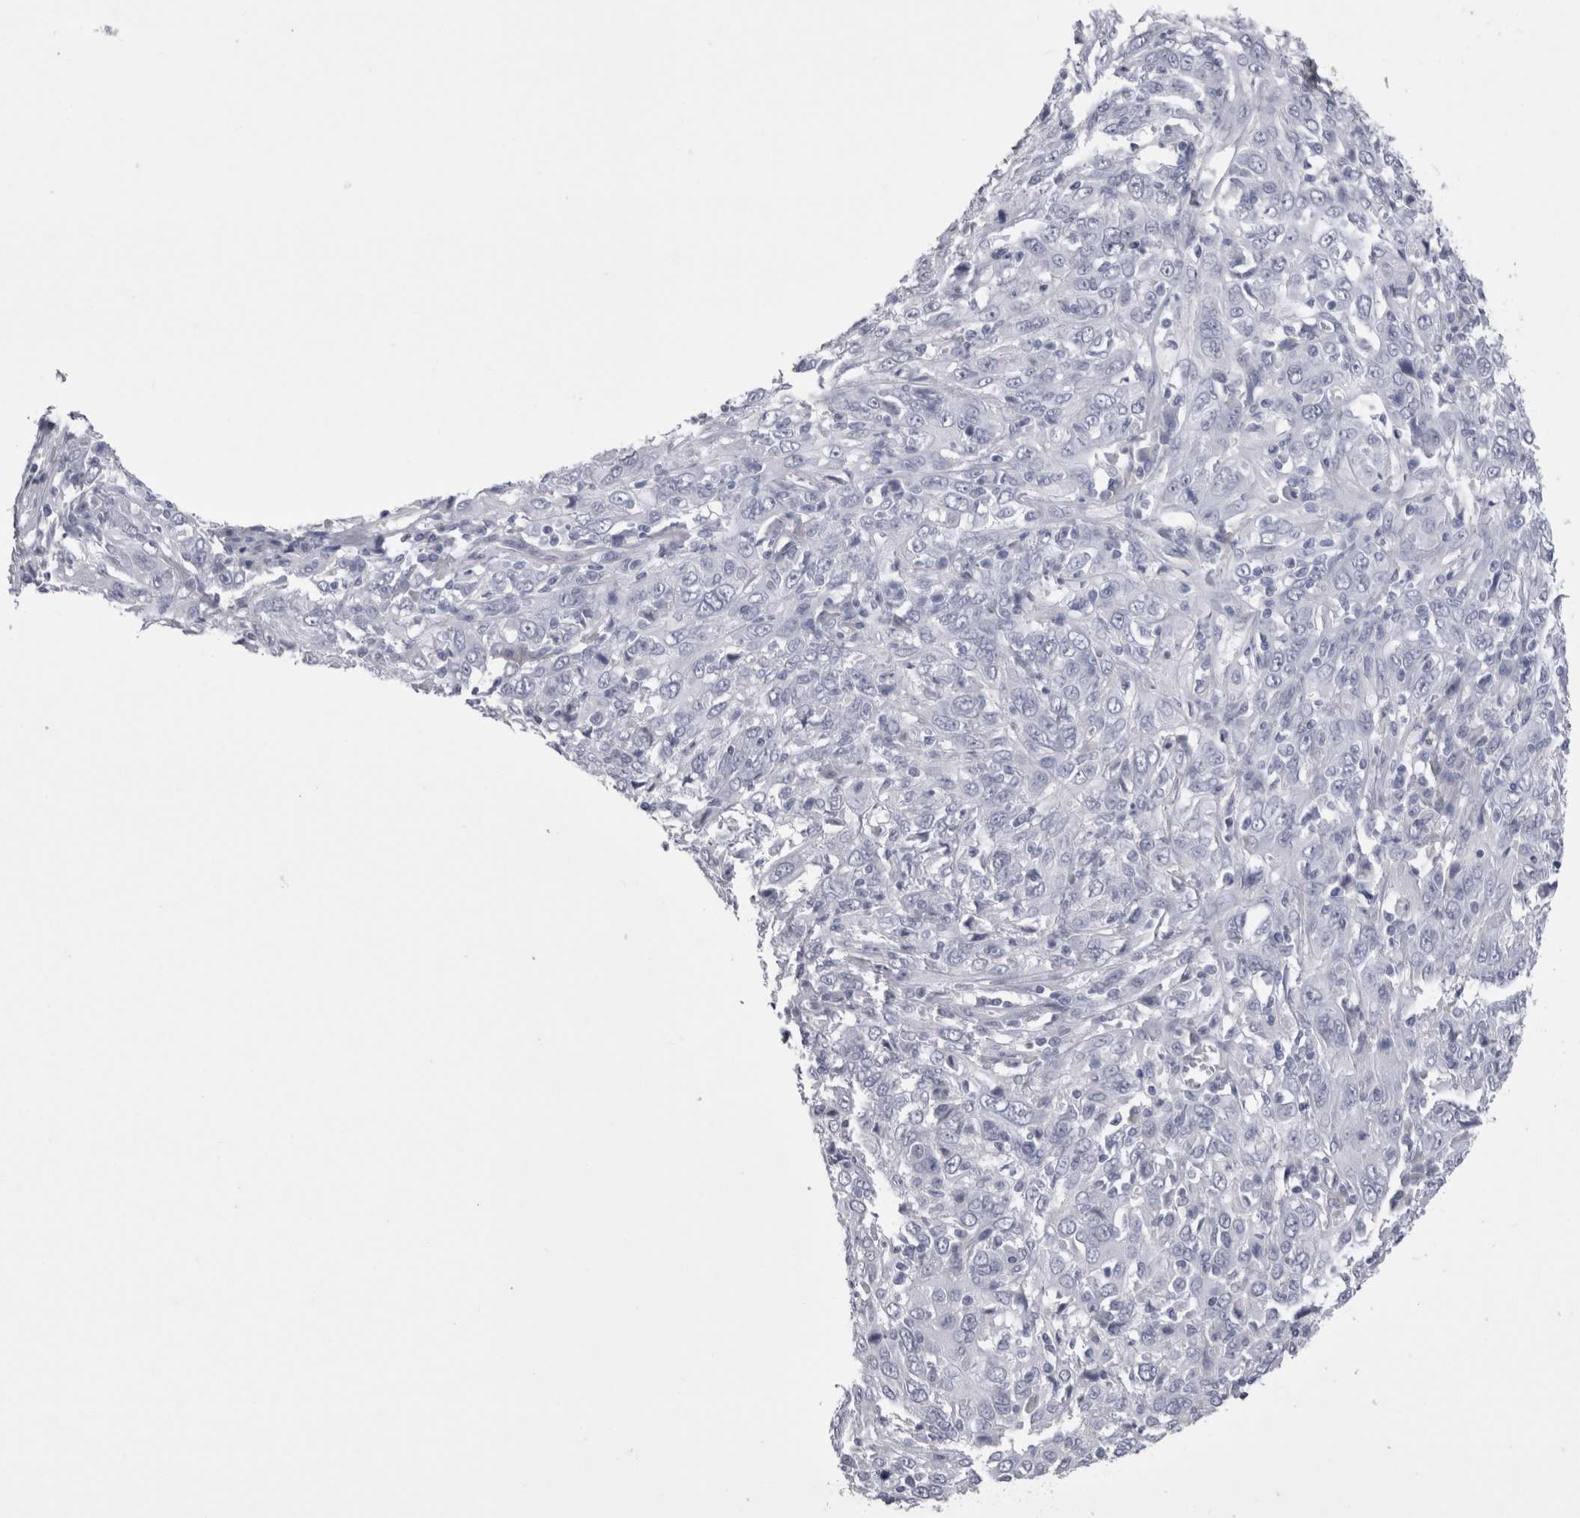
{"staining": {"intensity": "negative", "quantity": "none", "location": "none"}, "tissue": "cervical cancer", "cell_type": "Tumor cells", "image_type": "cancer", "snomed": [{"axis": "morphology", "description": "Squamous cell carcinoma, NOS"}, {"axis": "topography", "description": "Cervix"}], "caption": "Immunohistochemical staining of human squamous cell carcinoma (cervical) exhibits no significant staining in tumor cells.", "gene": "CDHR5", "patient": {"sex": "female", "age": 46}}